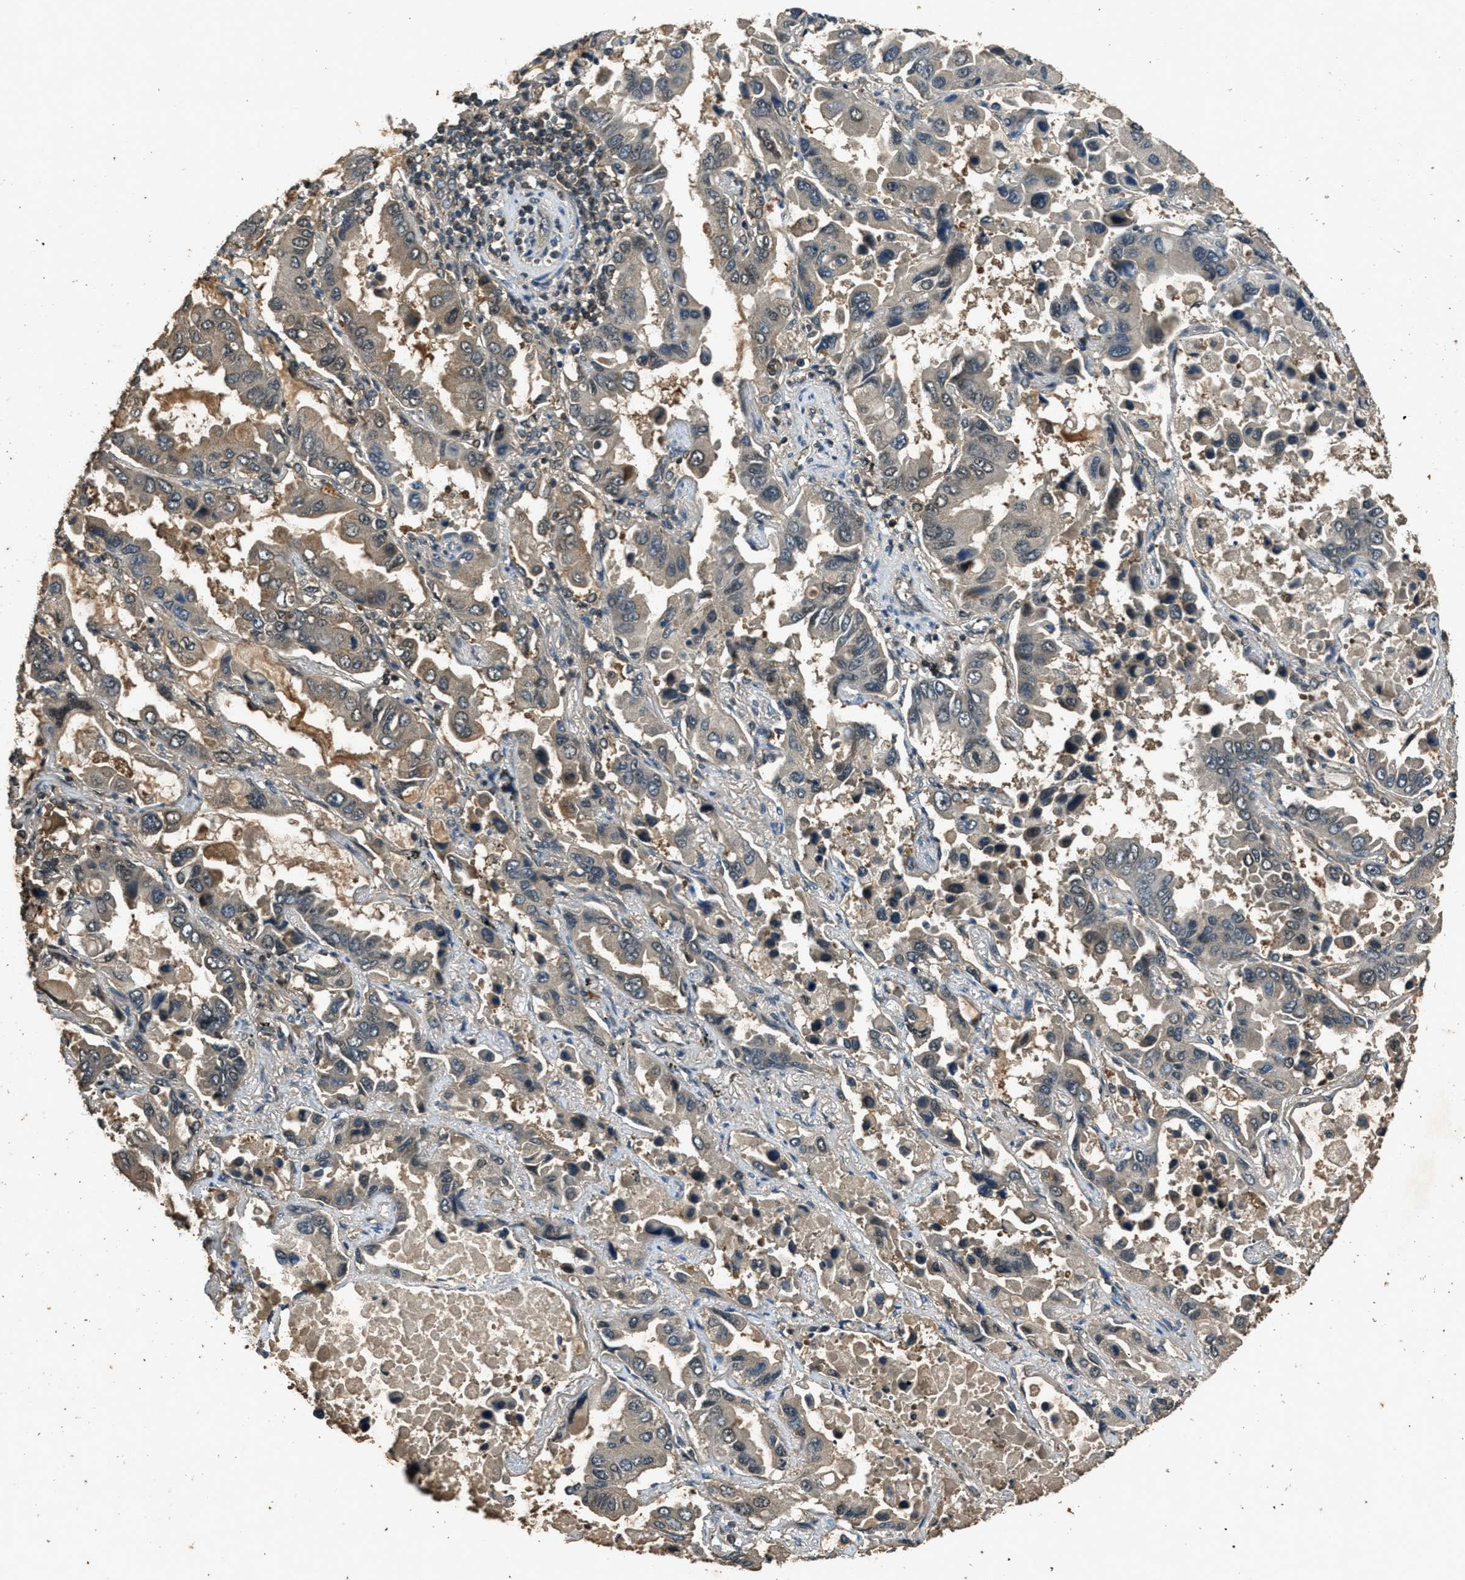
{"staining": {"intensity": "weak", "quantity": "25%-75%", "location": "cytoplasmic/membranous,nuclear"}, "tissue": "lung cancer", "cell_type": "Tumor cells", "image_type": "cancer", "snomed": [{"axis": "morphology", "description": "Adenocarcinoma, NOS"}, {"axis": "topography", "description": "Lung"}], "caption": "Tumor cells exhibit low levels of weak cytoplasmic/membranous and nuclear staining in about 25%-75% of cells in human lung cancer.", "gene": "DUSP6", "patient": {"sex": "male", "age": 64}}